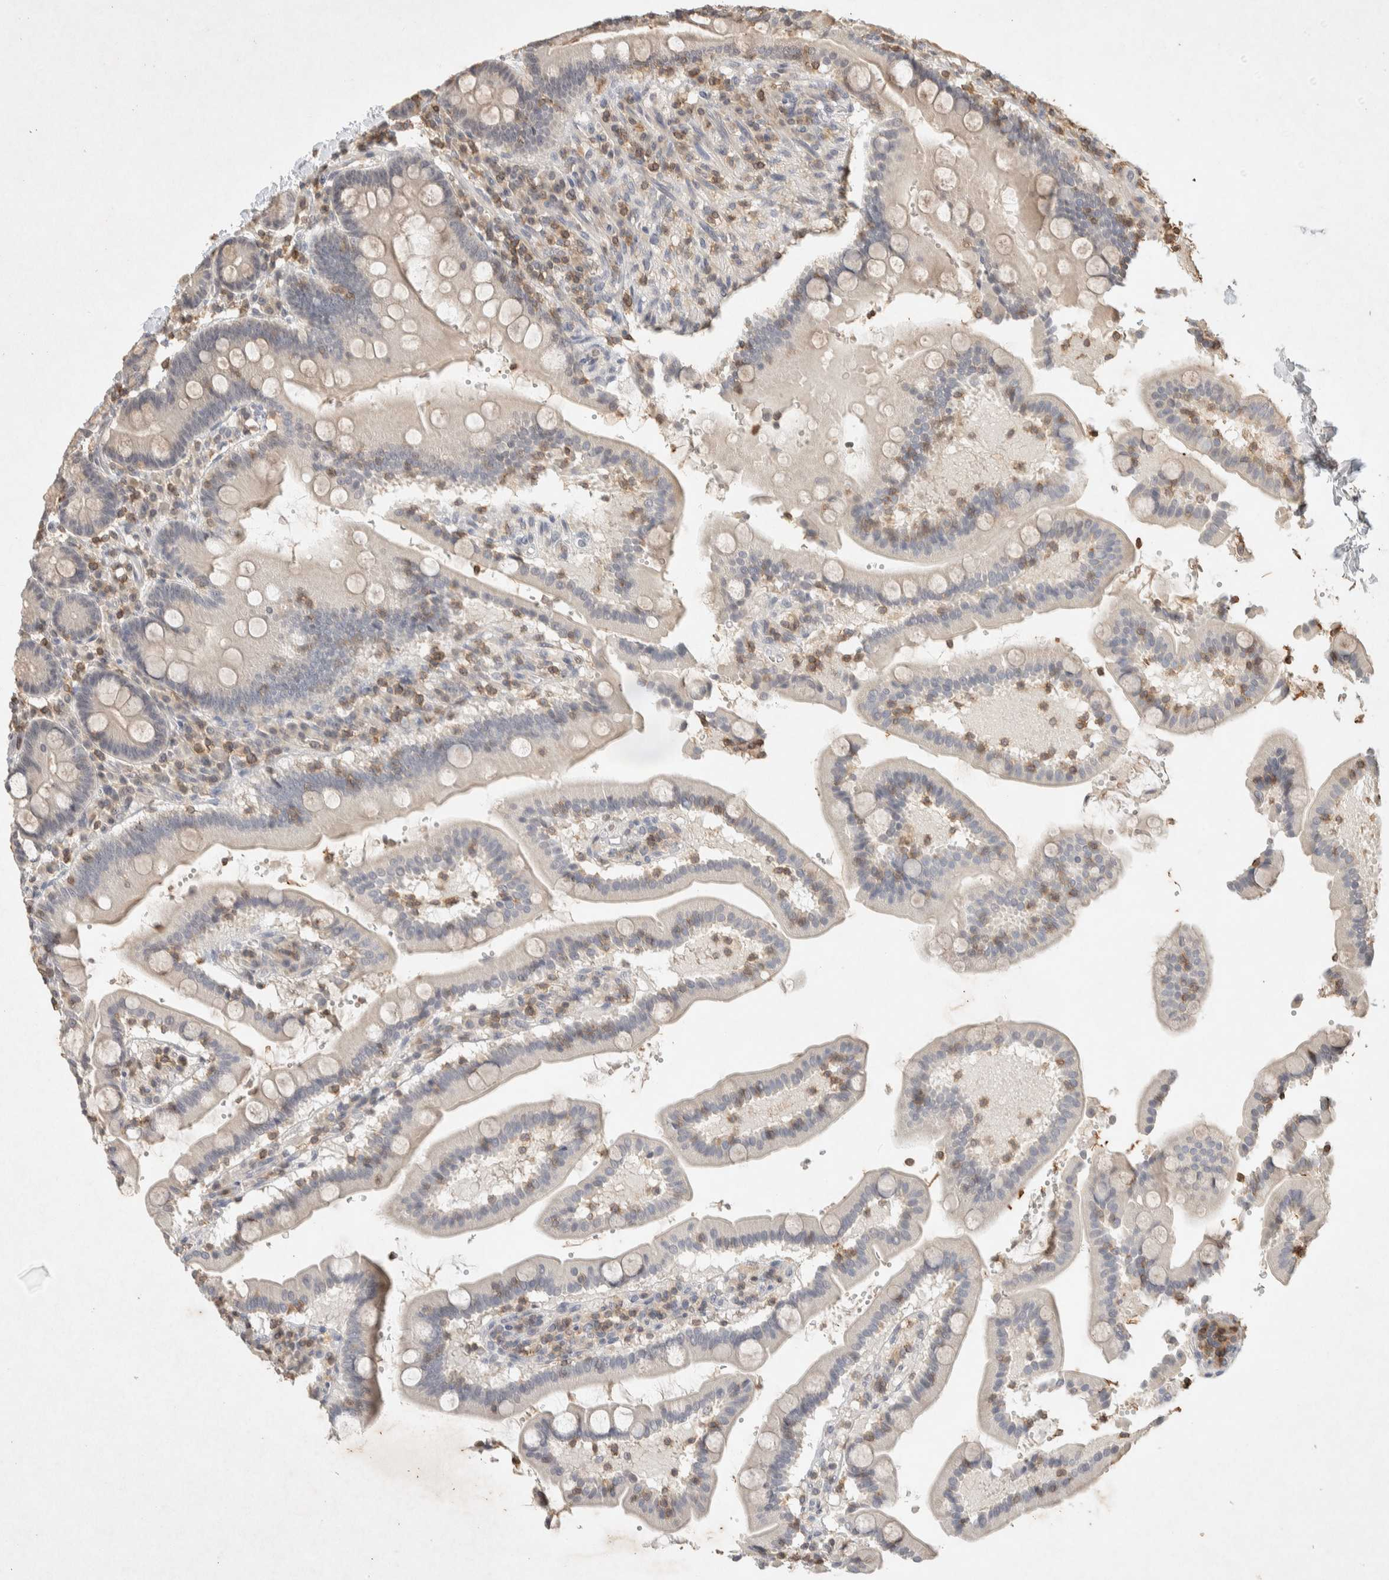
{"staining": {"intensity": "negative", "quantity": "none", "location": "none"}, "tissue": "duodenum", "cell_type": "Glandular cells", "image_type": "normal", "snomed": [{"axis": "morphology", "description": "Normal tissue, NOS"}, {"axis": "topography", "description": "Small intestine, NOS"}], "caption": "Immunohistochemistry photomicrograph of benign duodenum: human duodenum stained with DAB reveals no significant protein staining in glandular cells. The staining is performed using DAB brown chromogen with nuclei counter-stained in using hematoxylin.", "gene": "RAC2", "patient": {"sex": "female", "age": 71}}